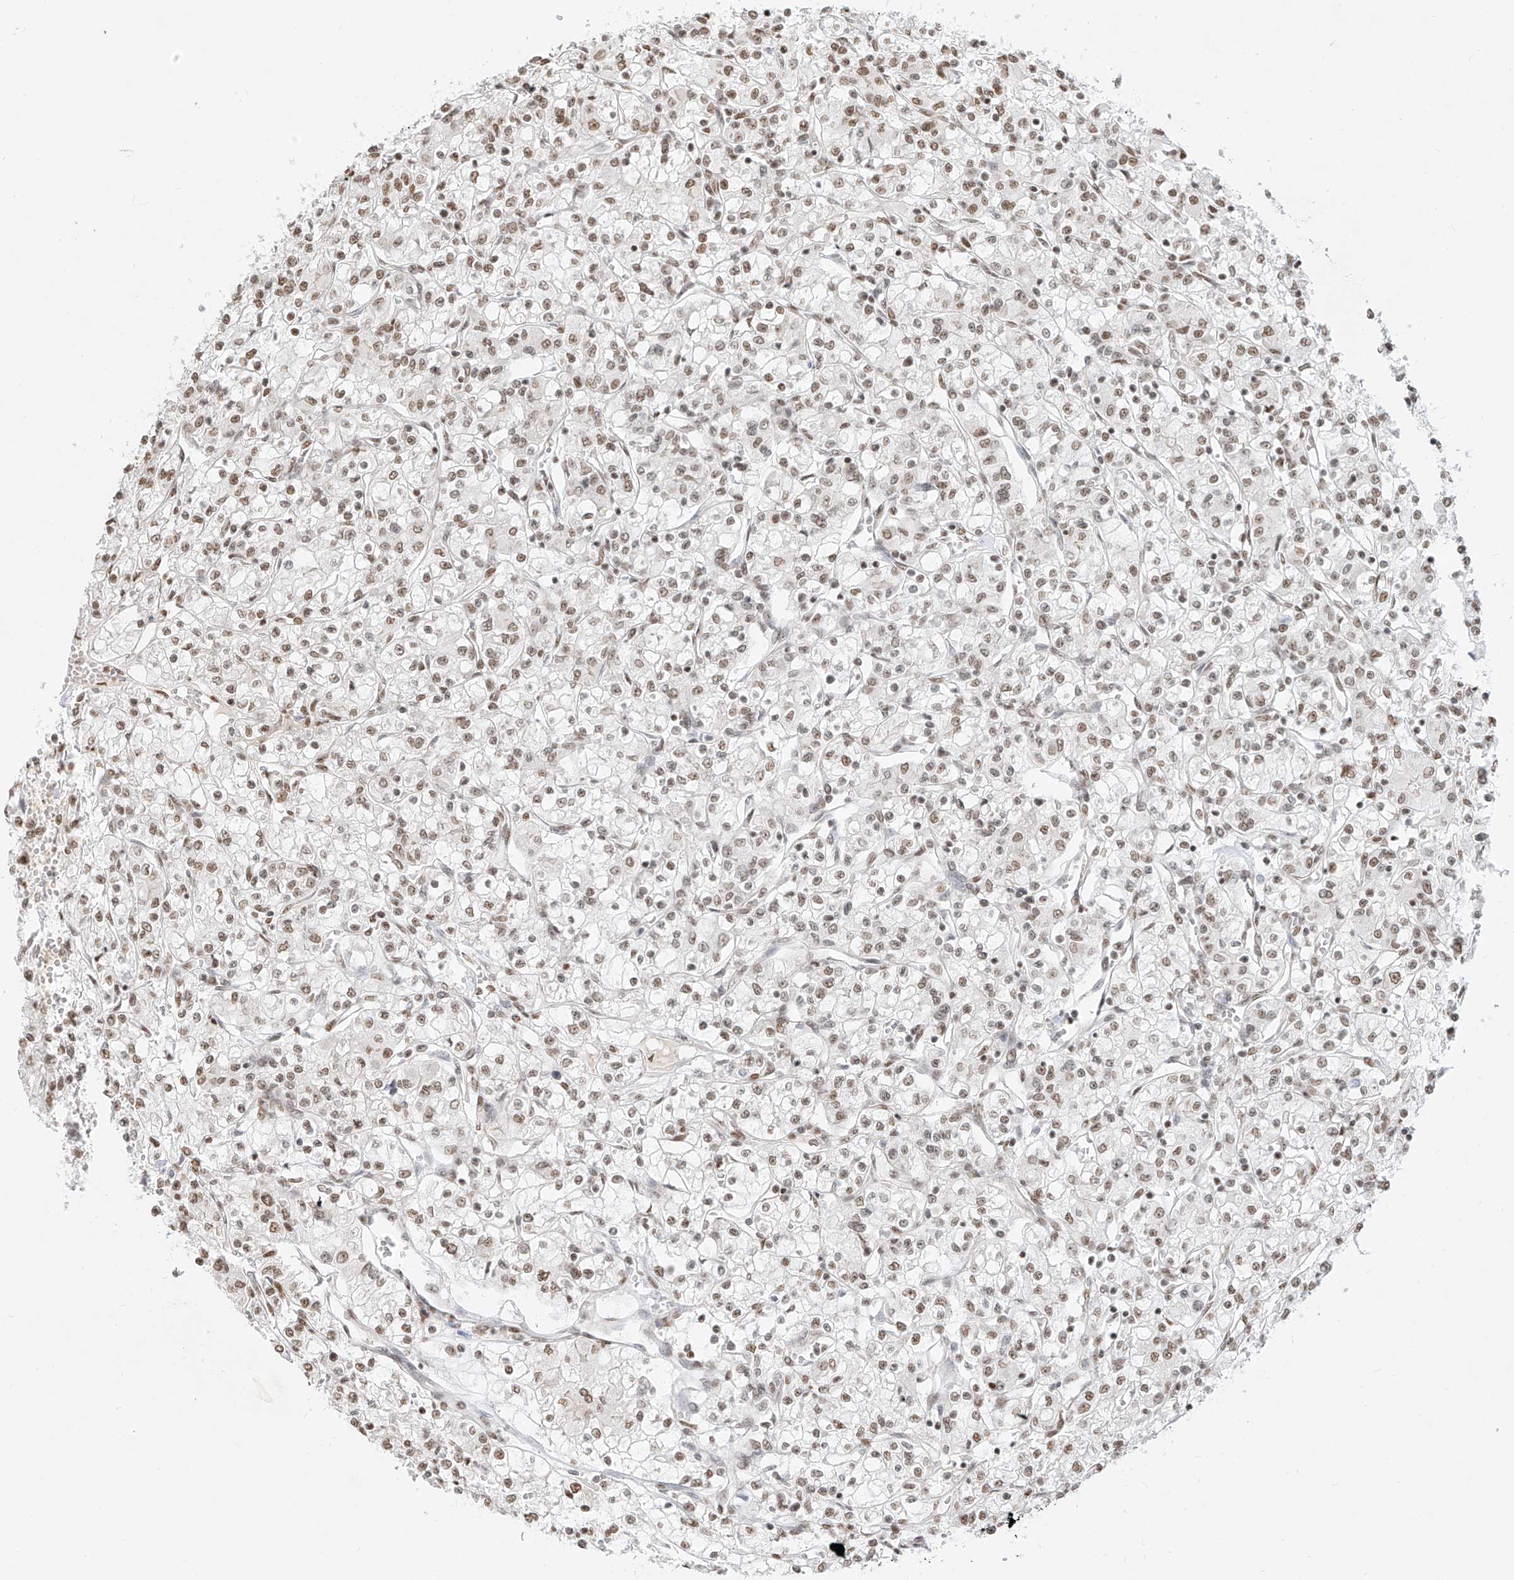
{"staining": {"intensity": "moderate", "quantity": "25%-75%", "location": "nuclear"}, "tissue": "renal cancer", "cell_type": "Tumor cells", "image_type": "cancer", "snomed": [{"axis": "morphology", "description": "Adenocarcinoma, NOS"}, {"axis": "topography", "description": "Kidney"}], "caption": "IHC staining of renal cancer, which exhibits medium levels of moderate nuclear positivity in approximately 25%-75% of tumor cells indicating moderate nuclear protein positivity. The staining was performed using DAB (3,3'-diaminobenzidine) (brown) for protein detection and nuclei were counterstained in hematoxylin (blue).", "gene": "NHSL1", "patient": {"sex": "female", "age": 59}}